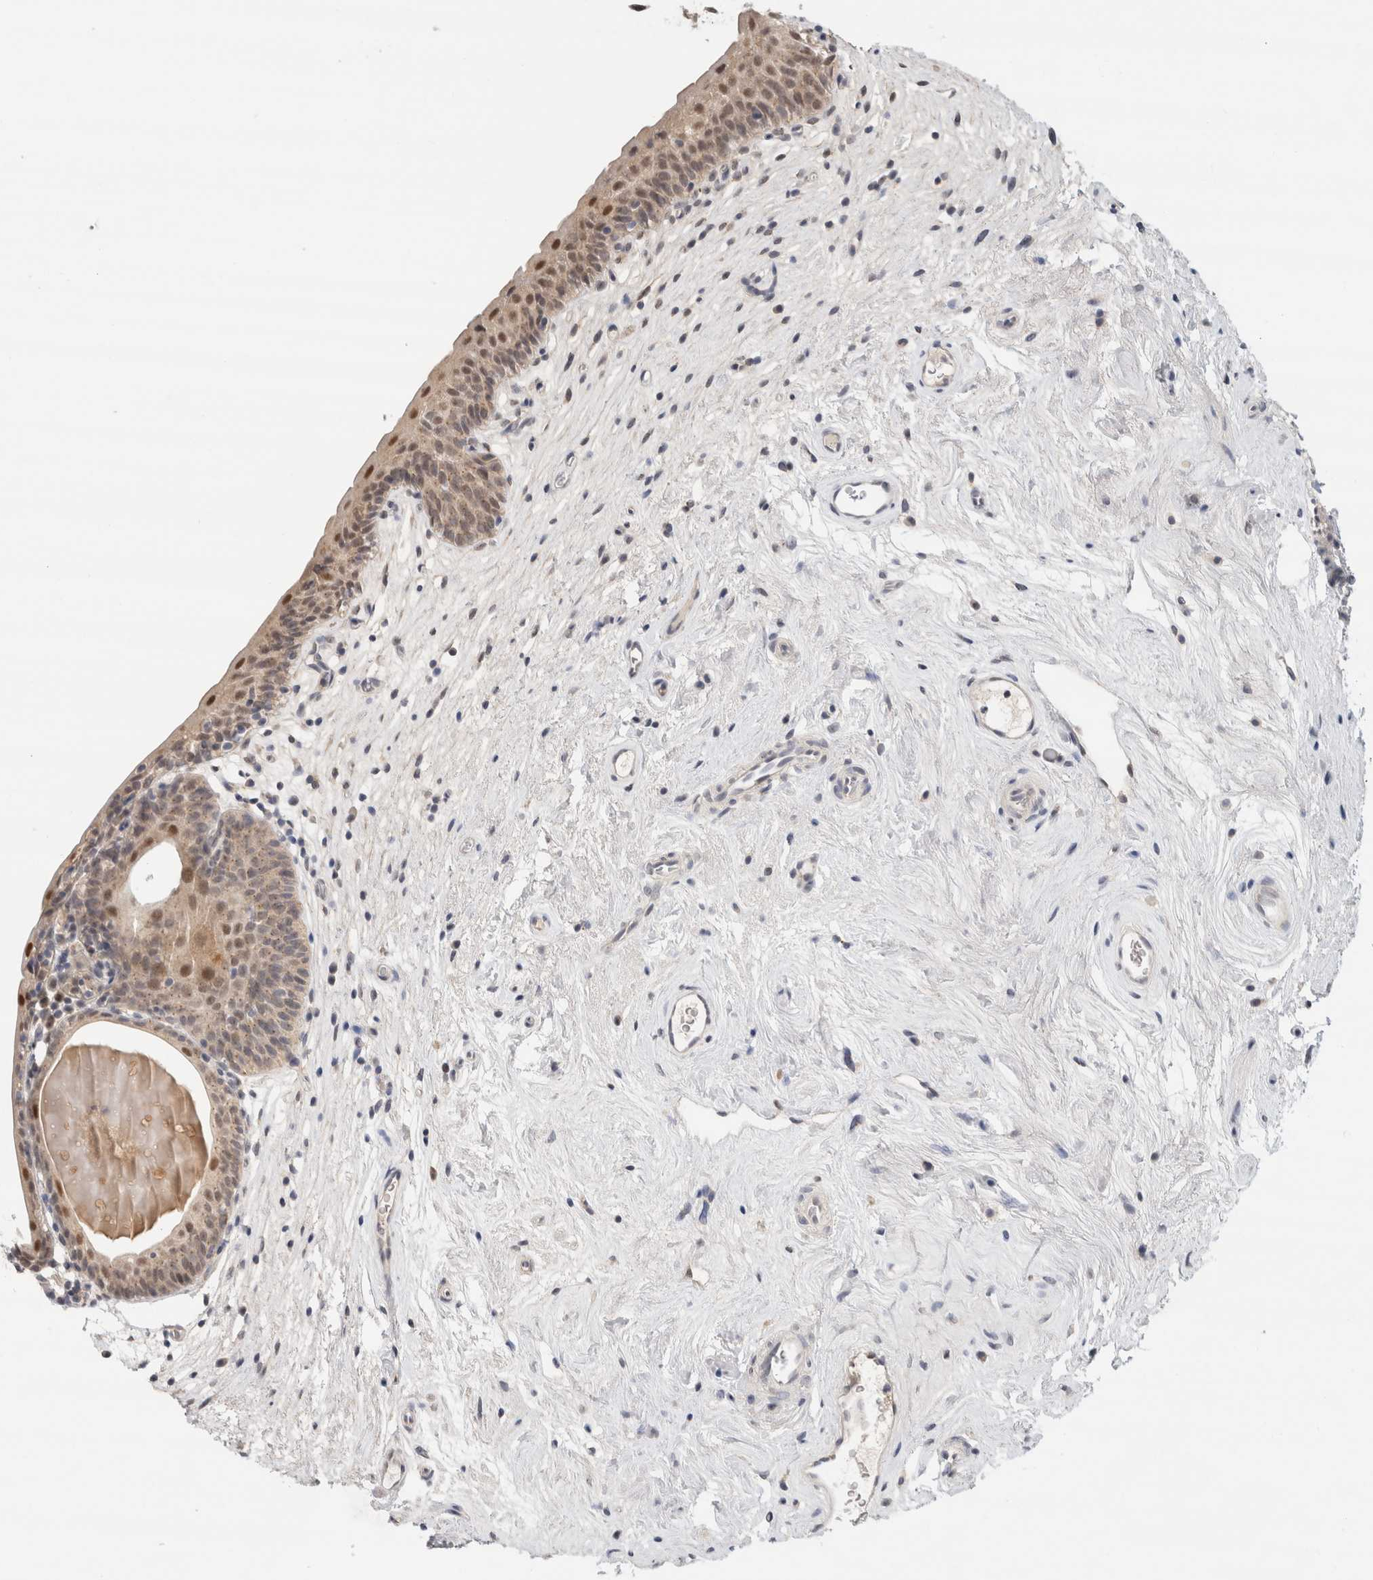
{"staining": {"intensity": "moderate", "quantity": "25%-75%", "location": "nuclear"}, "tissue": "urinary bladder", "cell_type": "Urothelial cells", "image_type": "normal", "snomed": [{"axis": "morphology", "description": "Normal tissue, NOS"}, {"axis": "topography", "description": "Urinary bladder"}], "caption": "High-power microscopy captured an immunohistochemistry (IHC) photomicrograph of benign urinary bladder, revealing moderate nuclear staining in about 25%-75% of urothelial cells. The protein is shown in brown color, while the nuclei are stained blue.", "gene": "EIF4G3", "patient": {"sex": "male", "age": 83}}